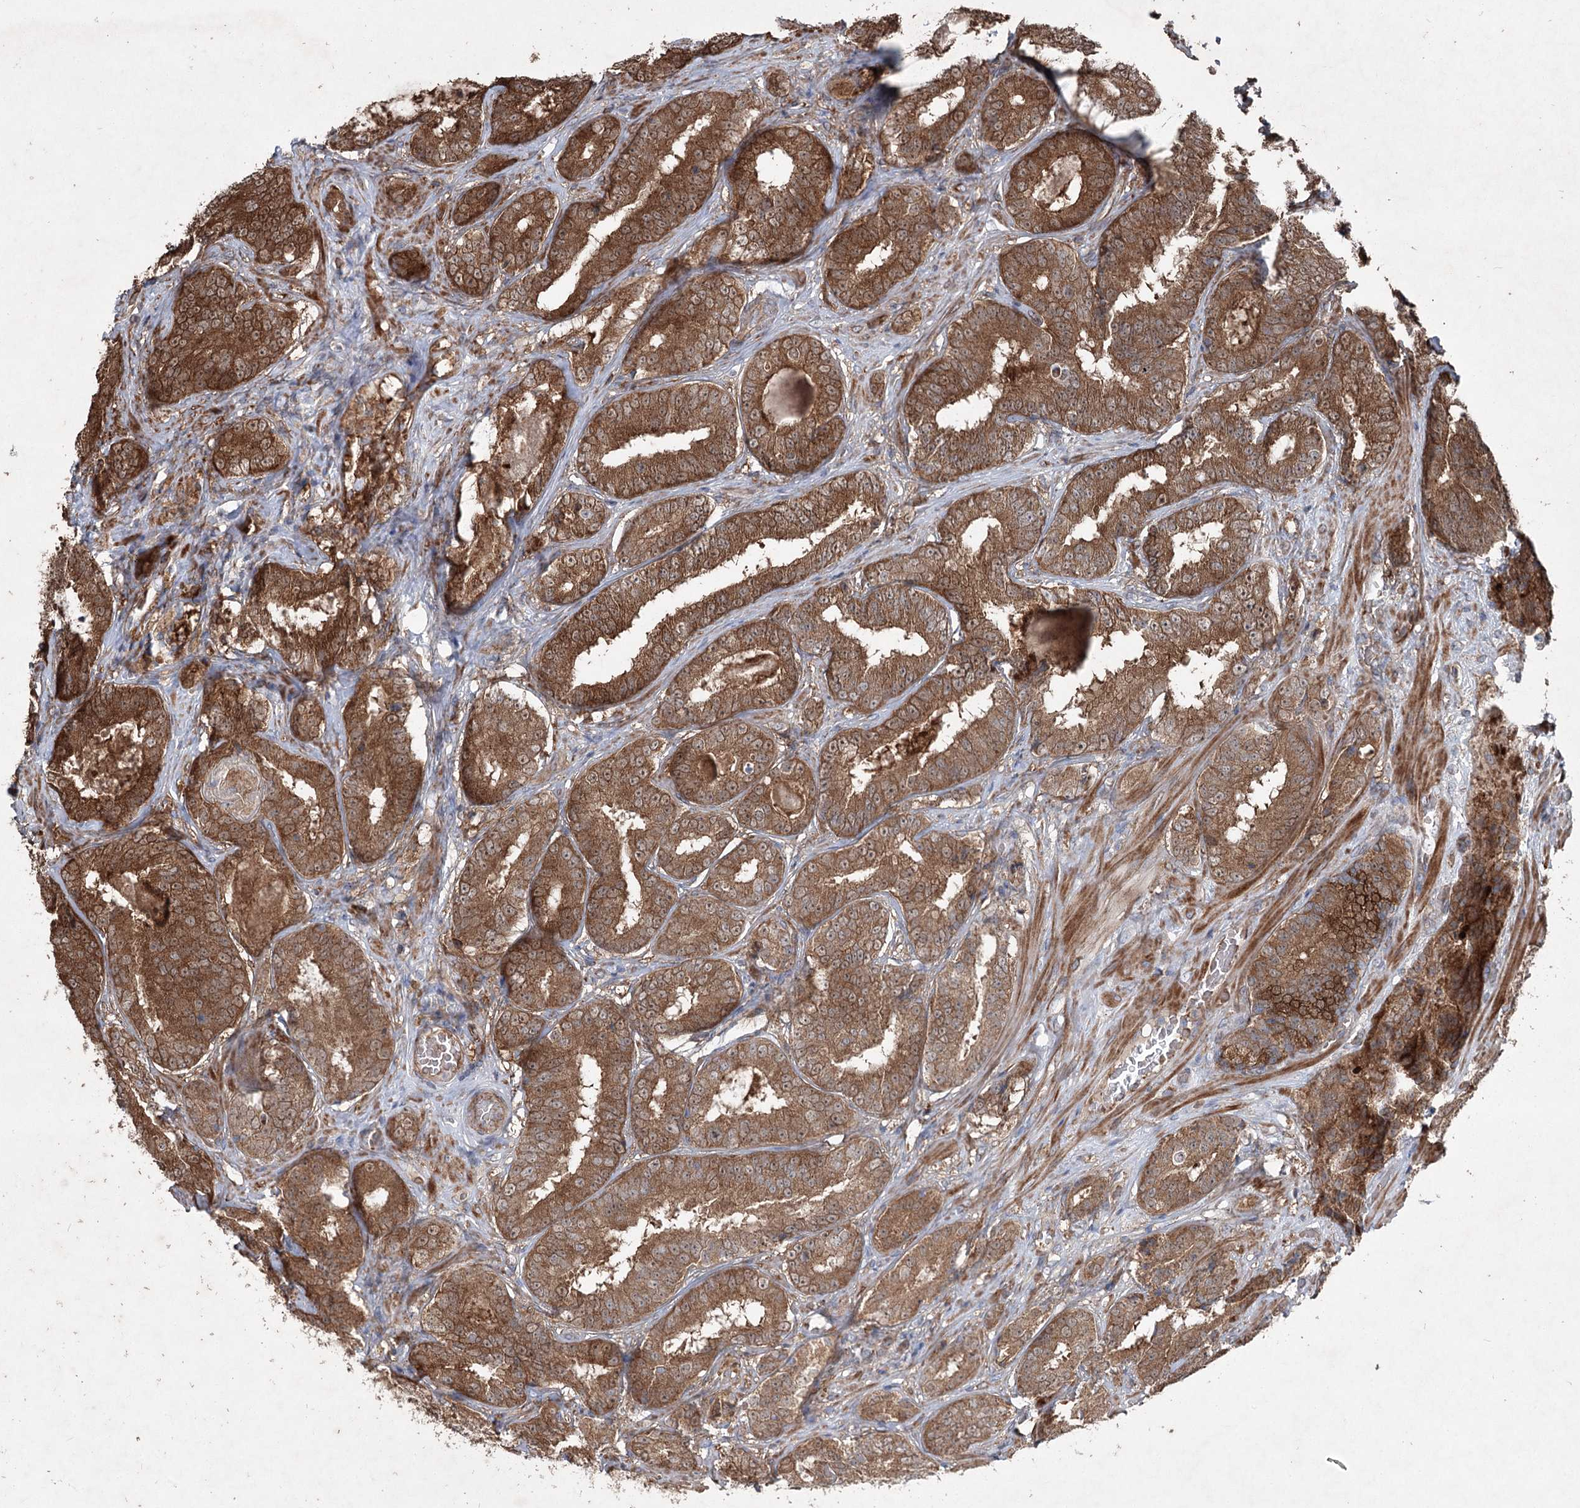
{"staining": {"intensity": "strong", "quantity": ">75%", "location": "cytoplasmic/membranous"}, "tissue": "prostate cancer", "cell_type": "Tumor cells", "image_type": "cancer", "snomed": [{"axis": "morphology", "description": "Adenocarcinoma, High grade"}, {"axis": "topography", "description": "Prostate"}], "caption": "The image demonstrates immunohistochemical staining of prostate cancer. There is strong cytoplasmic/membranous expression is present in approximately >75% of tumor cells.", "gene": "SERINC5", "patient": {"sex": "male", "age": 57}}